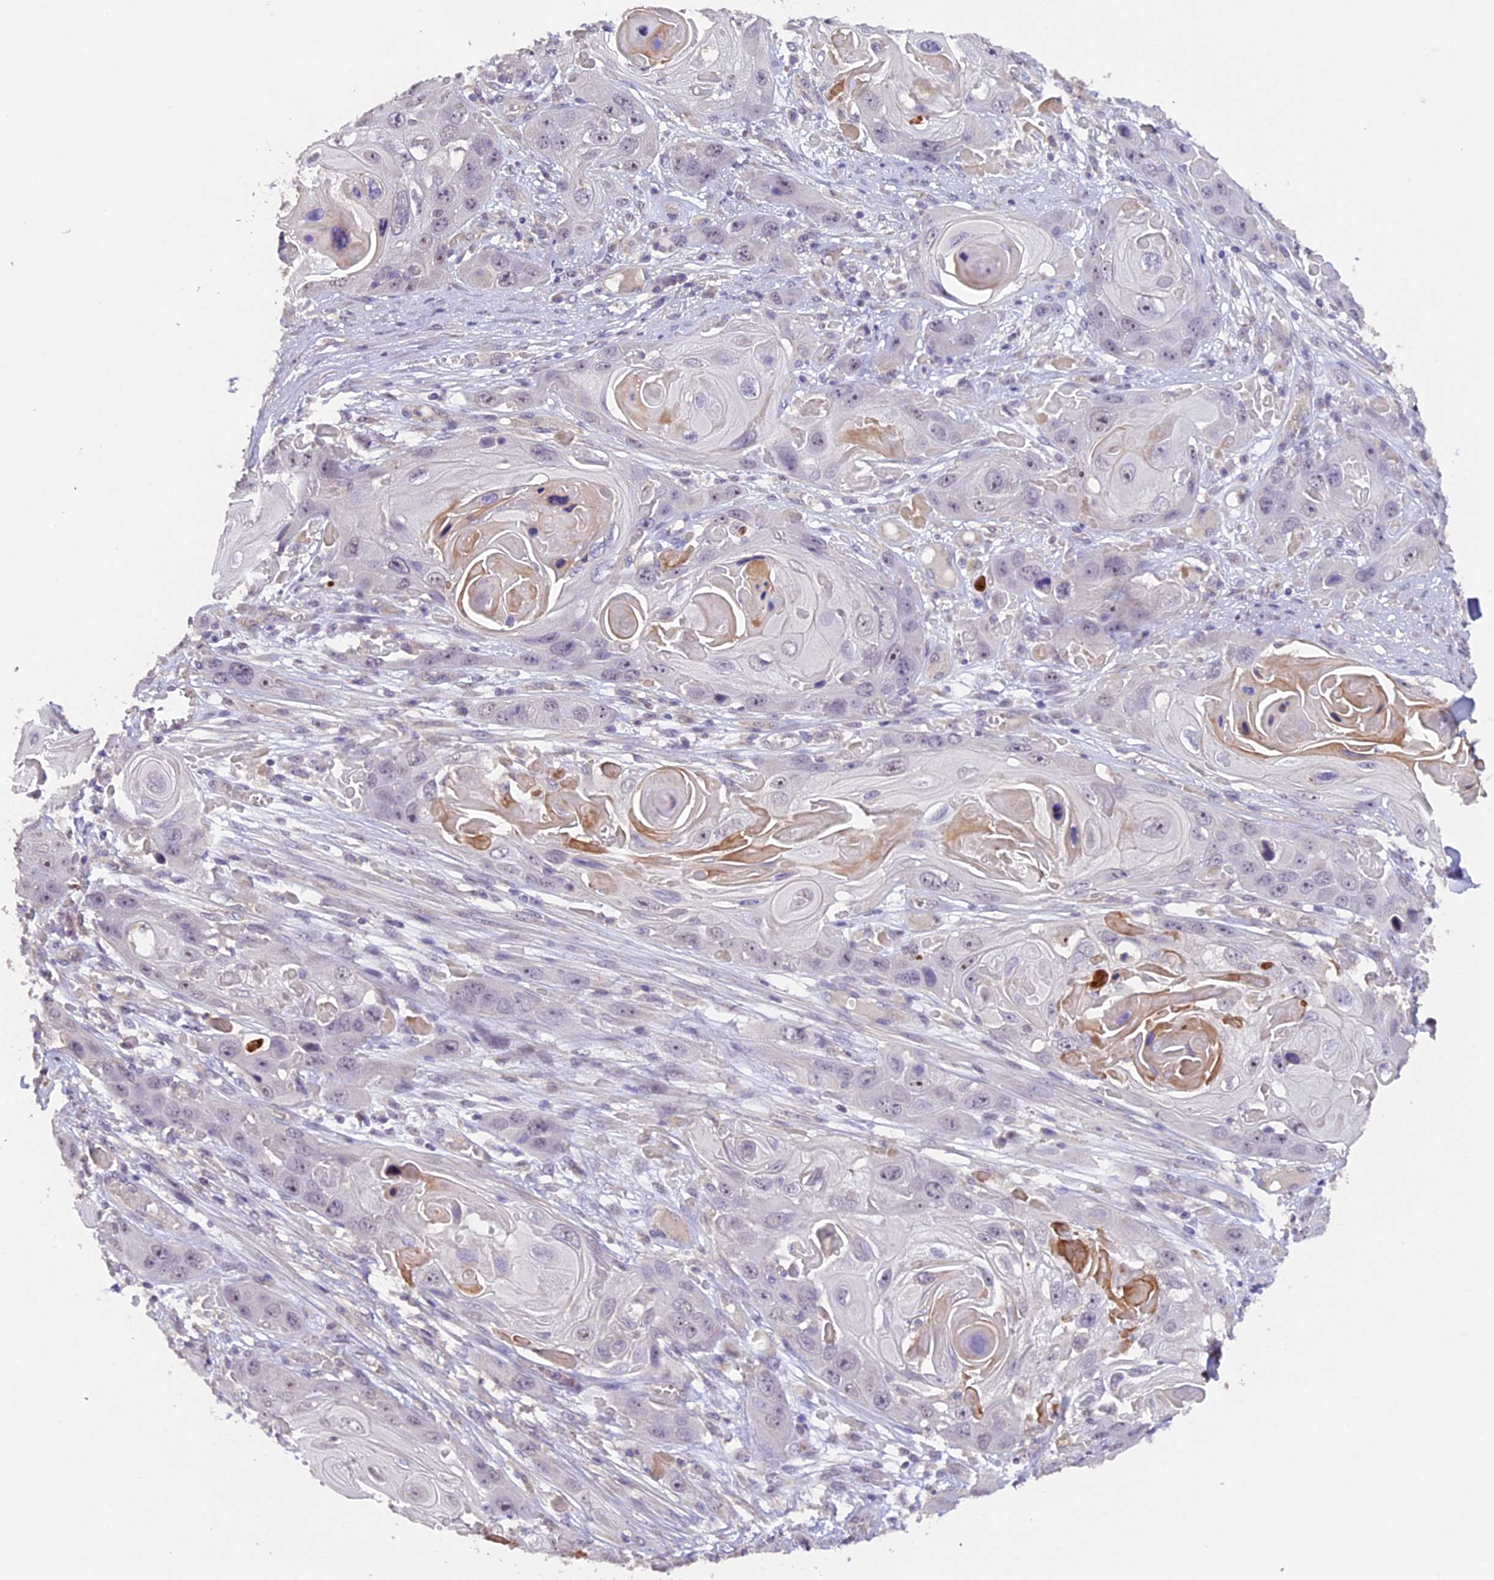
{"staining": {"intensity": "weak", "quantity": "<25%", "location": "cytoplasmic/membranous"}, "tissue": "skin cancer", "cell_type": "Tumor cells", "image_type": "cancer", "snomed": [{"axis": "morphology", "description": "Squamous cell carcinoma, NOS"}, {"axis": "topography", "description": "Skin"}], "caption": "Micrograph shows no protein positivity in tumor cells of skin squamous cell carcinoma tissue.", "gene": "GNB5", "patient": {"sex": "male", "age": 55}}